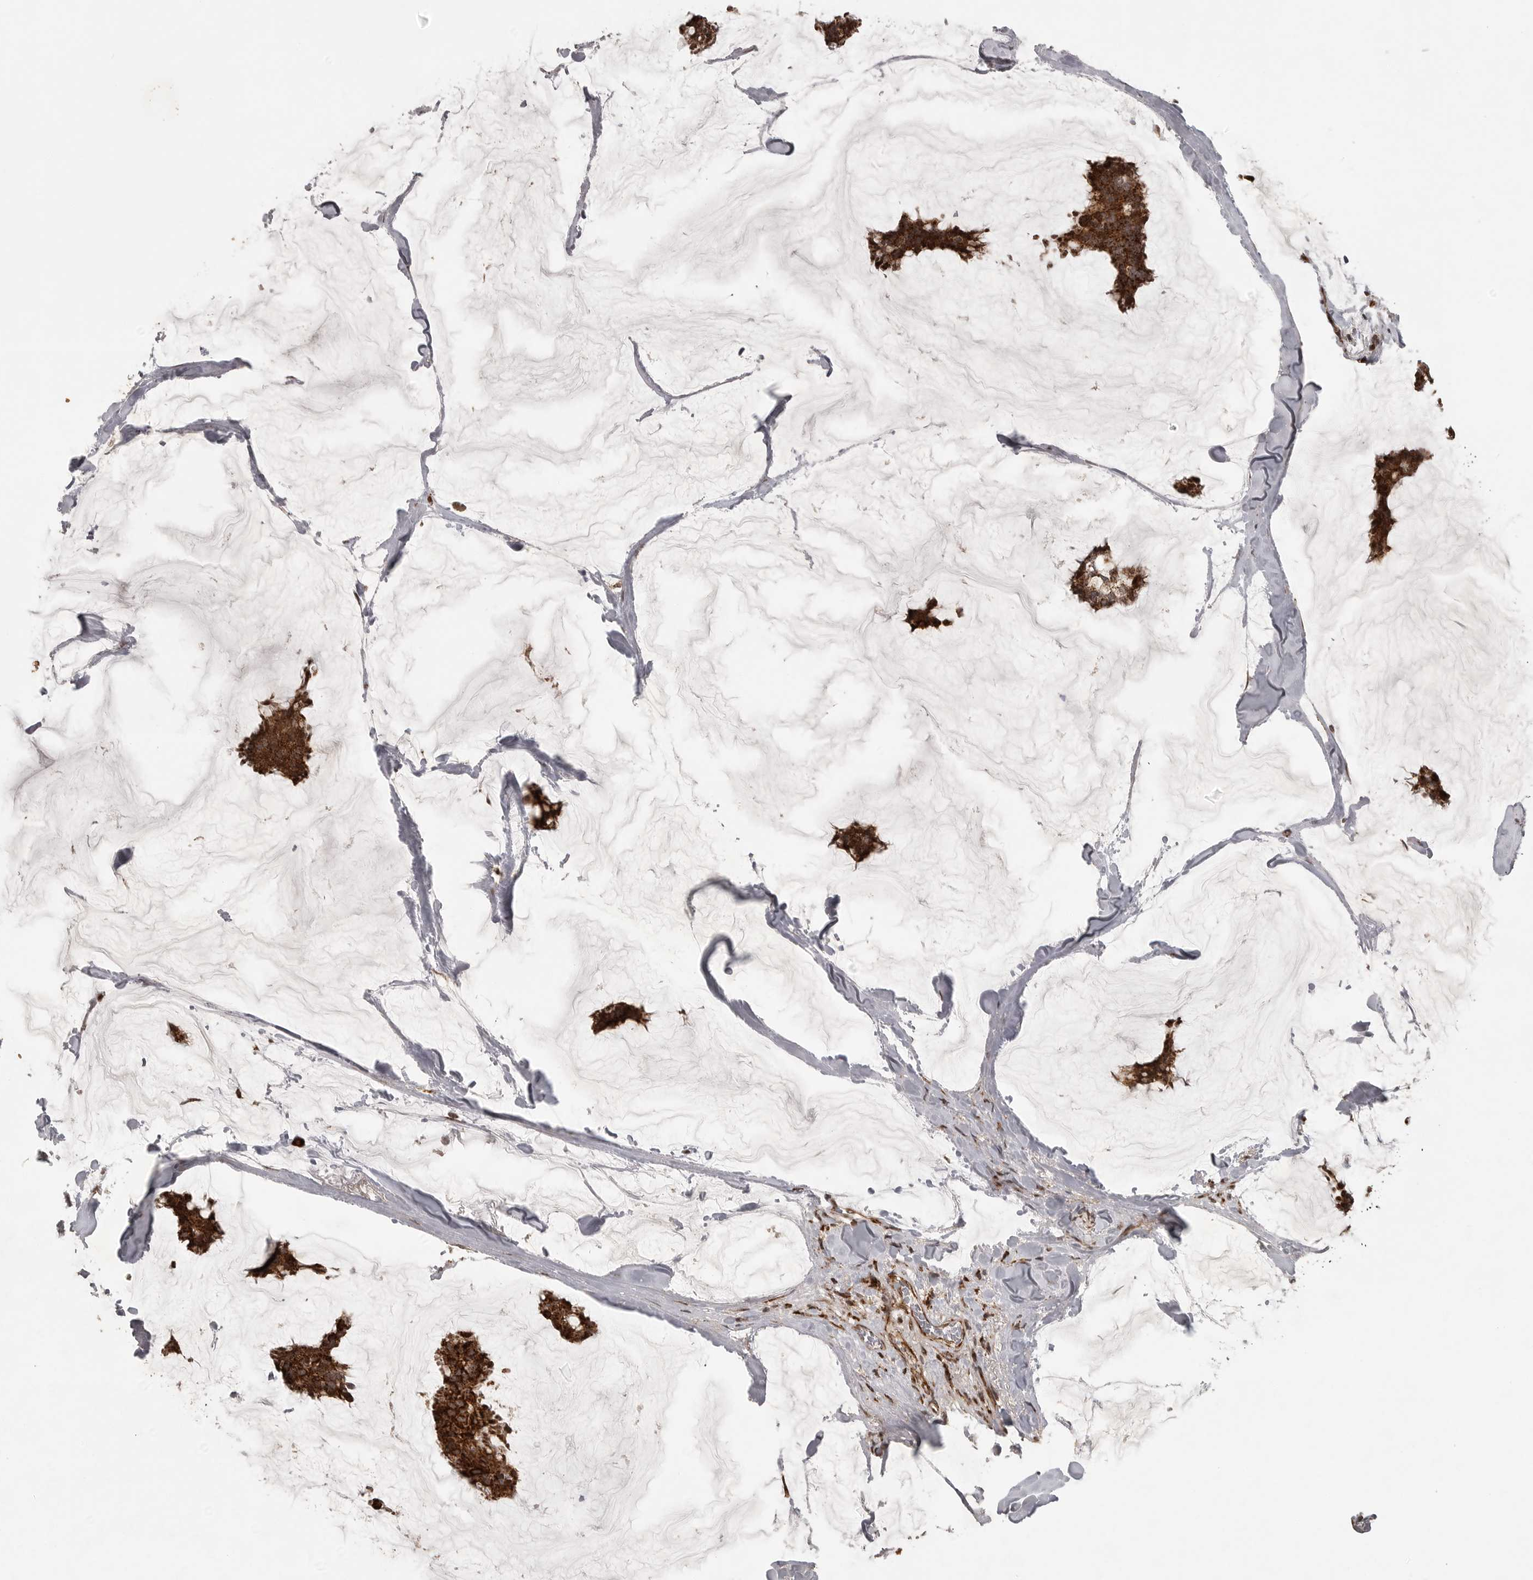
{"staining": {"intensity": "strong", "quantity": ">75%", "location": "cytoplasmic/membranous"}, "tissue": "breast cancer", "cell_type": "Tumor cells", "image_type": "cancer", "snomed": [{"axis": "morphology", "description": "Duct carcinoma"}, {"axis": "topography", "description": "Breast"}], "caption": "Immunohistochemistry (IHC) of human breast invasive ductal carcinoma demonstrates high levels of strong cytoplasmic/membranous positivity in approximately >75% of tumor cells. (DAB (3,3'-diaminobenzidine) = brown stain, brightfield microscopy at high magnification).", "gene": "NARS2", "patient": {"sex": "female", "age": 93}}